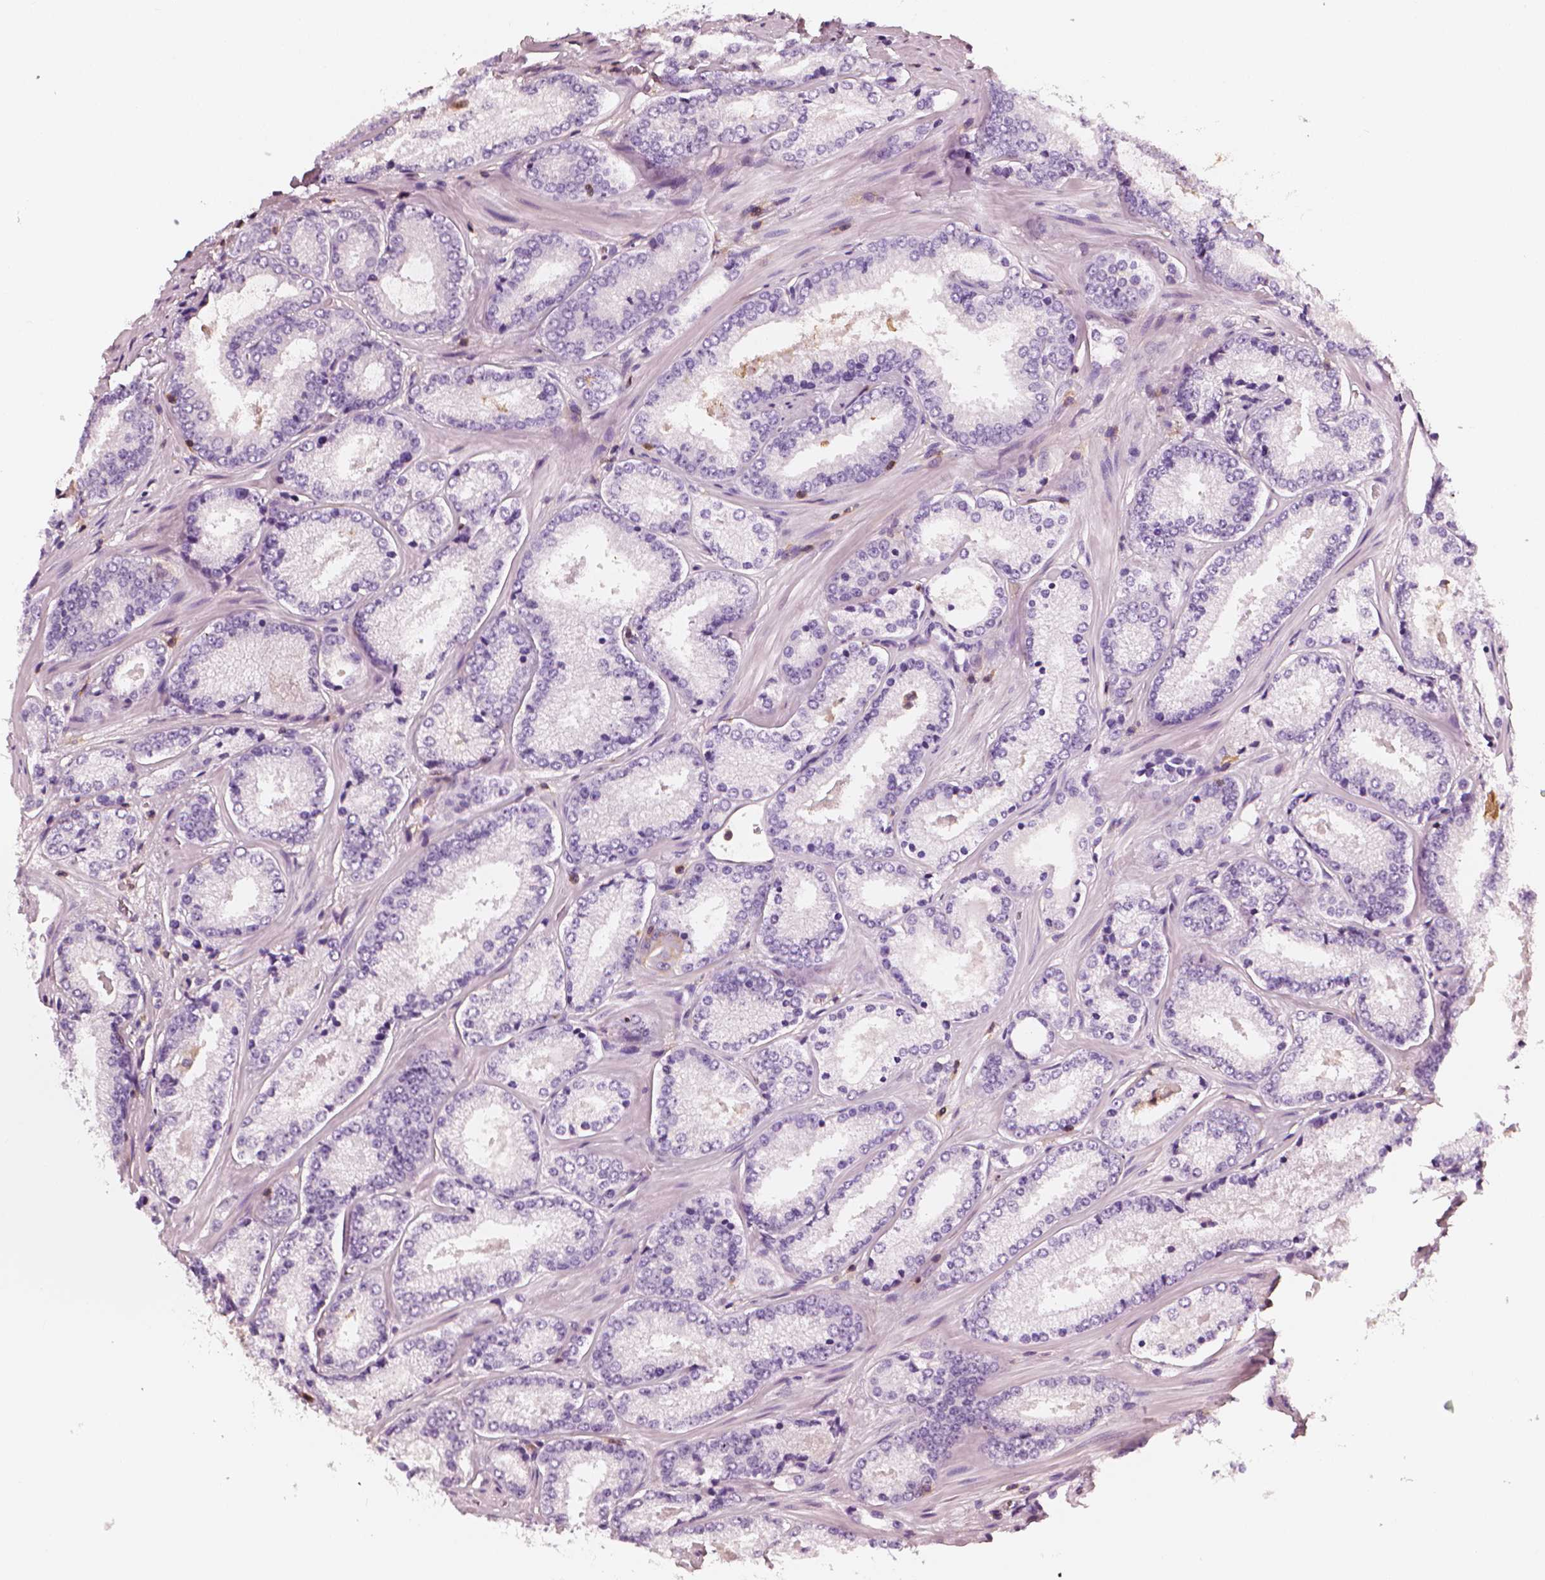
{"staining": {"intensity": "negative", "quantity": "none", "location": "none"}, "tissue": "prostate cancer", "cell_type": "Tumor cells", "image_type": "cancer", "snomed": [{"axis": "morphology", "description": "Adenocarcinoma, Low grade"}, {"axis": "topography", "description": "Prostate"}], "caption": "A photomicrograph of human prostate cancer (adenocarcinoma (low-grade)) is negative for staining in tumor cells. (DAB IHC with hematoxylin counter stain).", "gene": "PTPRC", "patient": {"sex": "male", "age": 56}}